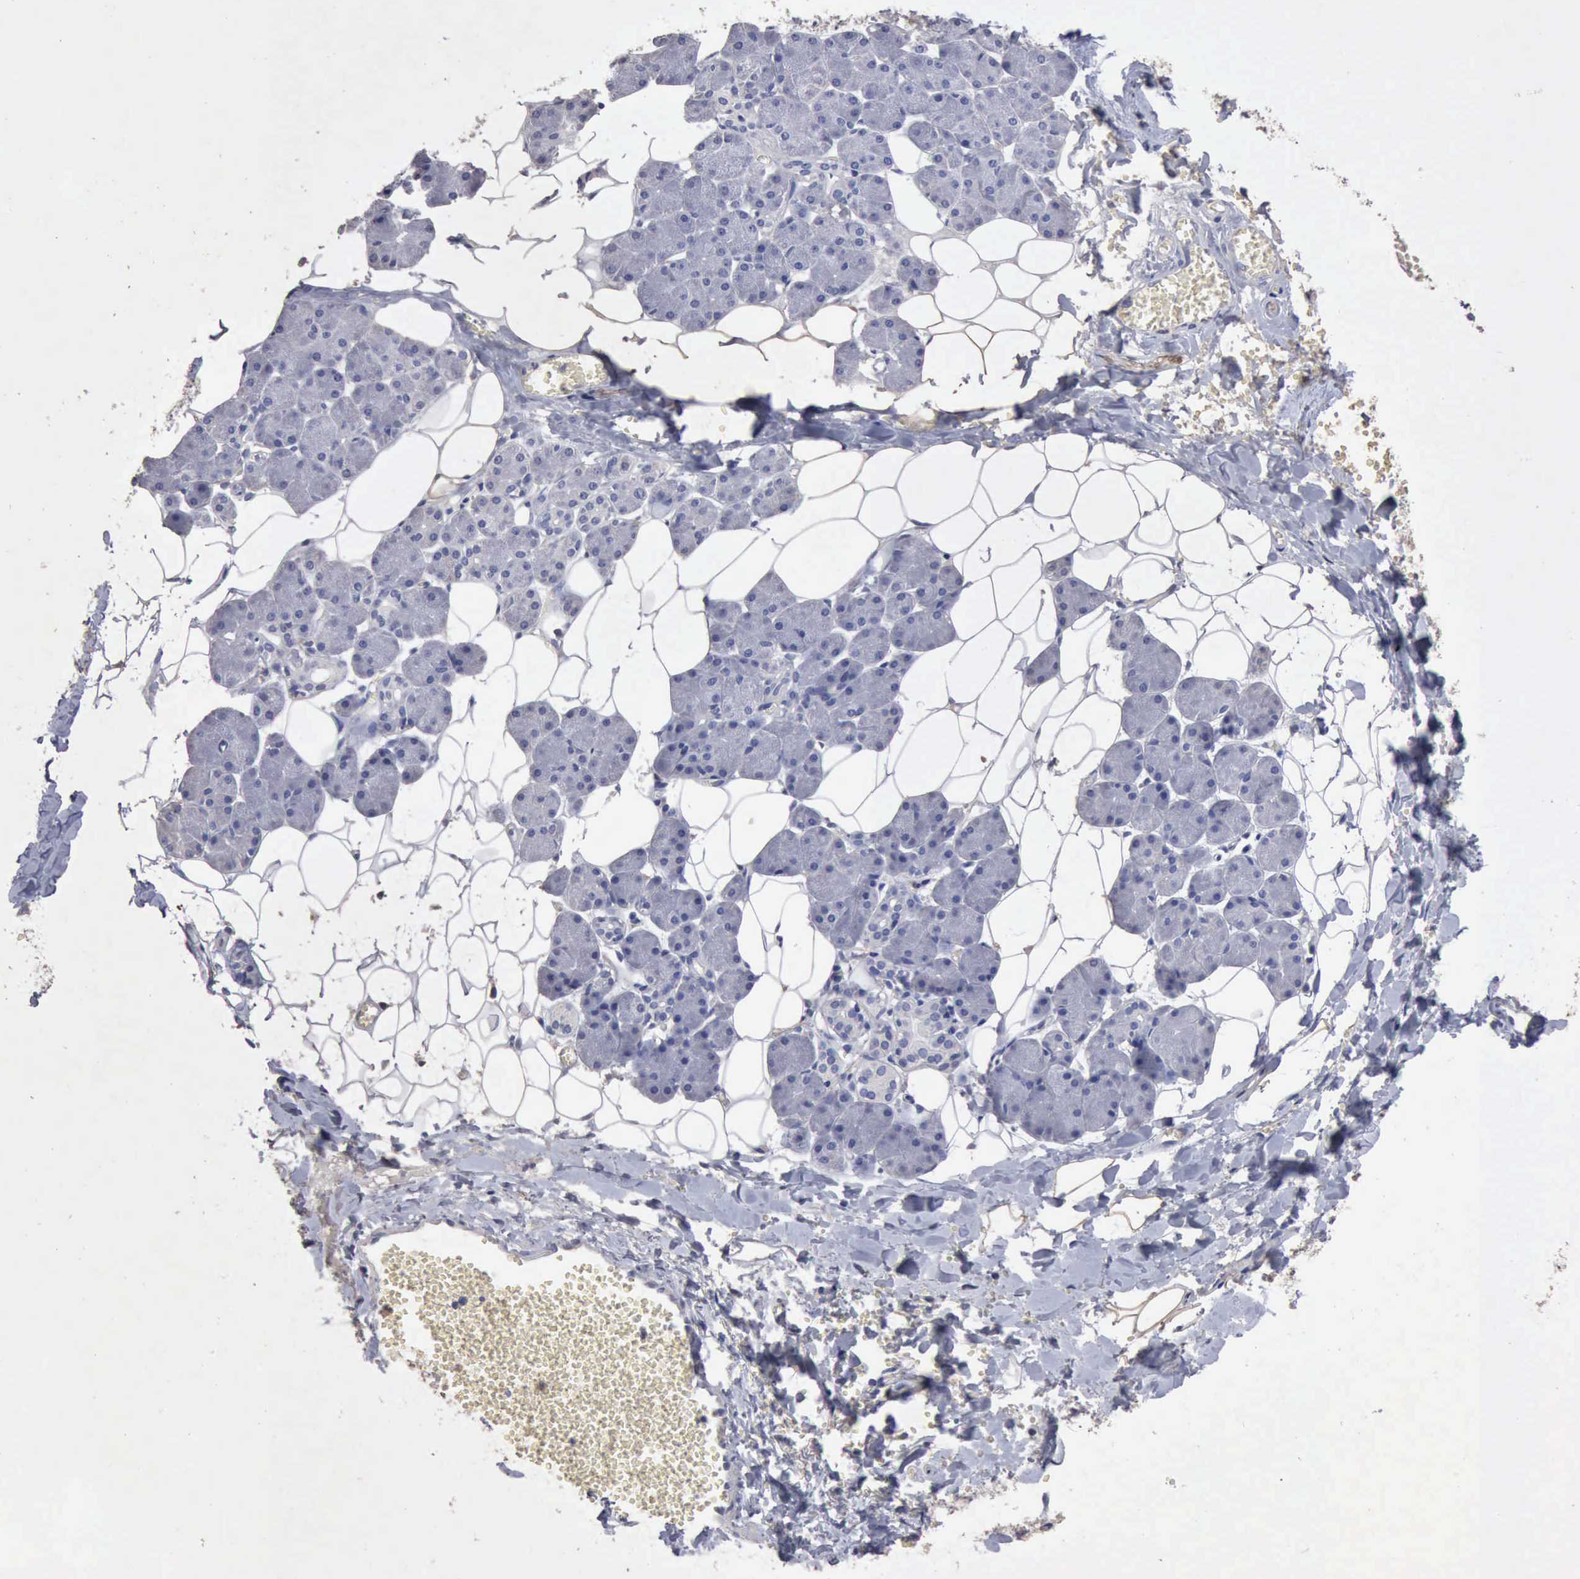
{"staining": {"intensity": "negative", "quantity": "none", "location": "none"}, "tissue": "salivary gland", "cell_type": "Glandular cells", "image_type": "normal", "snomed": [{"axis": "morphology", "description": "Normal tissue, NOS"}, {"axis": "morphology", "description": "Adenoma, NOS"}, {"axis": "topography", "description": "Salivary gland"}], "caption": "The micrograph shows no significant staining in glandular cells of salivary gland. The staining was performed using DAB (3,3'-diaminobenzidine) to visualize the protein expression in brown, while the nuclei were stained in blue with hematoxylin (Magnification: 20x).", "gene": "KRT6B", "patient": {"sex": "female", "age": 32}}